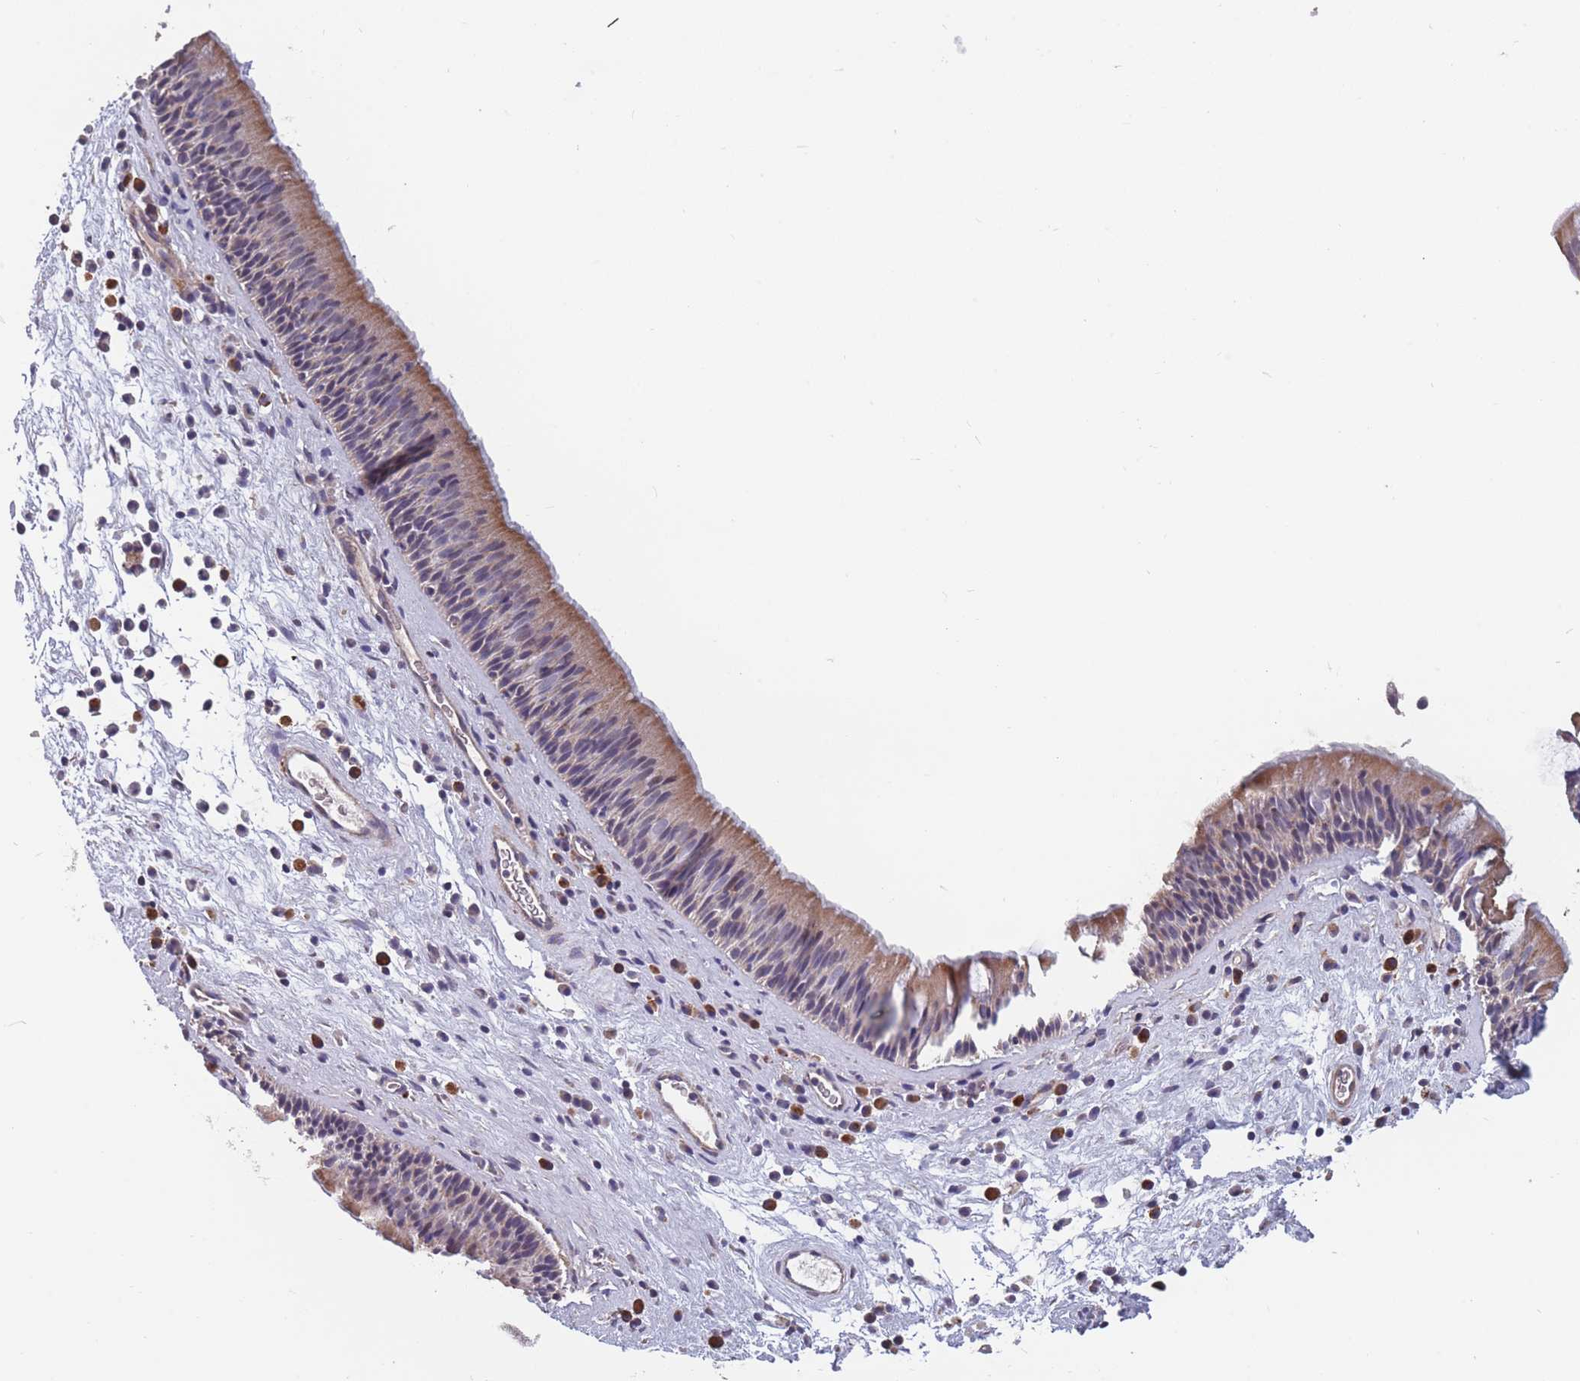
{"staining": {"intensity": "moderate", "quantity": "25%-75%", "location": "cytoplasmic/membranous"}, "tissue": "nasopharynx", "cell_type": "Respiratory epithelial cells", "image_type": "normal", "snomed": [{"axis": "morphology", "description": "Normal tissue, NOS"}, {"axis": "topography", "description": "Nasopharynx"}], "caption": "Protein expression analysis of benign nasopharynx demonstrates moderate cytoplasmic/membranous staining in about 25%-75% of respiratory epithelial cells.", "gene": "TOMM40L", "patient": {"sex": "male", "age": 63}}